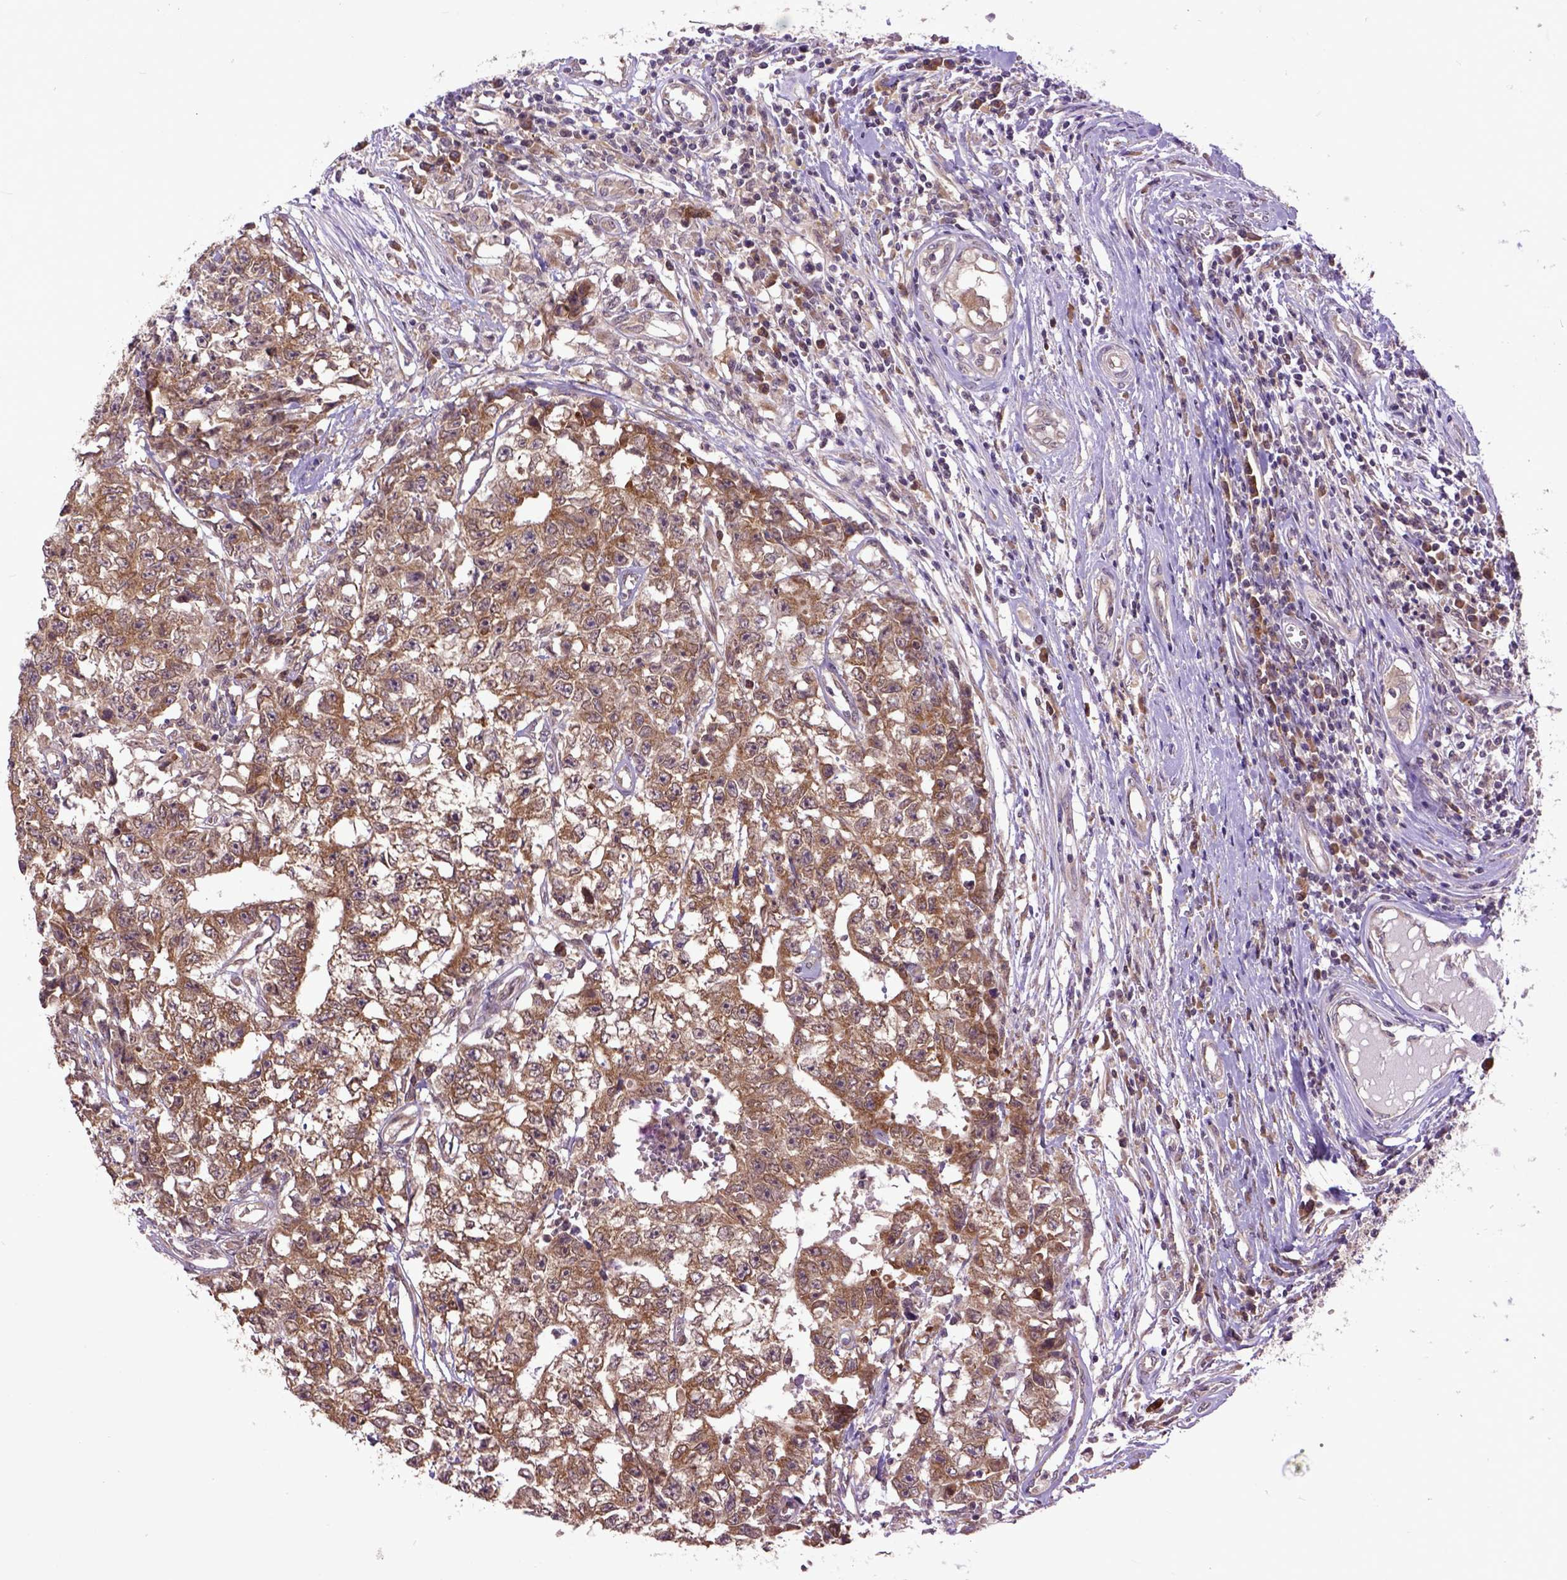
{"staining": {"intensity": "moderate", "quantity": ">75%", "location": "cytoplasmic/membranous"}, "tissue": "testis cancer", "cell_type": "Tumor cells", "image_type": "cancer", "snomed": [{"axis": "morphology", "description": "Carcinoma, Embryonal, NOS"}, {"axis": "topography", "description": "Testis"}], "caption": "The histopathology image demonstrates immunohistochemical staining of testis cancer (embryonal carcinoma). There is moderate cytoplasmic/membranous expression is appreciated in approximately >75% of tumor cells.", "gene": "ARL1", "patient": {"sex": "male", "age": 36}}